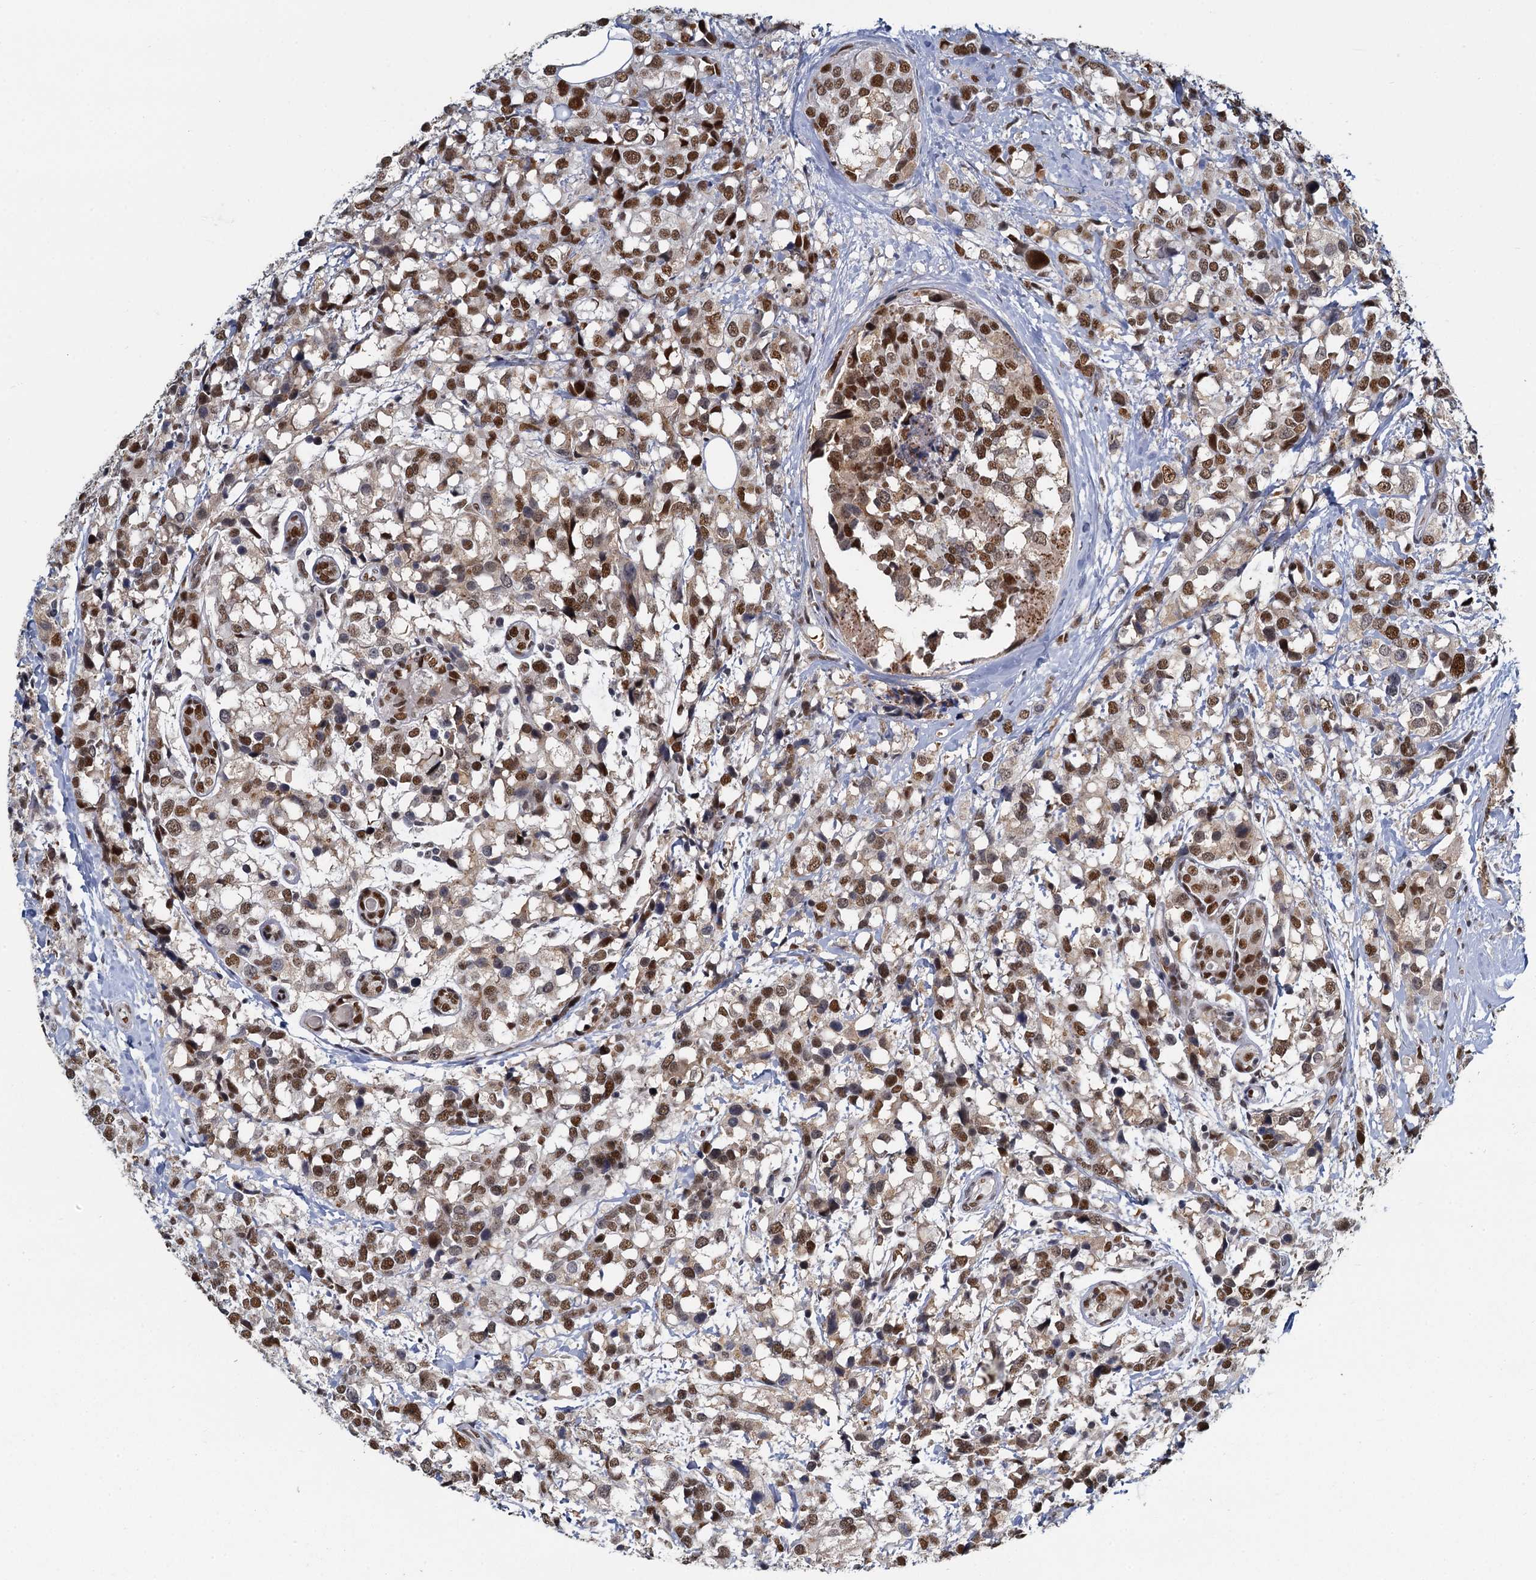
{"staining": {"intensity": "strong", "quantity": ">75%", "location": "nuclear"}, "tissue": "breast cancer", "cell_type": "Tumor cells", "image_type": "cancer", "snomed": [{"axis": "morphology", "description": "Lobular carcinoma"}, {"axis": "topography", "description": "Breast"}], "caption": "Tumor cells reveal high levels of strong nuclear staining in about >75% of cells in breast cancer (lobular carcinoma). (Stains: DAB (3,3'-diaminobenzidine) in brown, nuclei in blue, Microscopy: brightfield microscopy at high magnification).", "gene": "RPRD1A", "patient": {"sex": "female", "age": 59}}